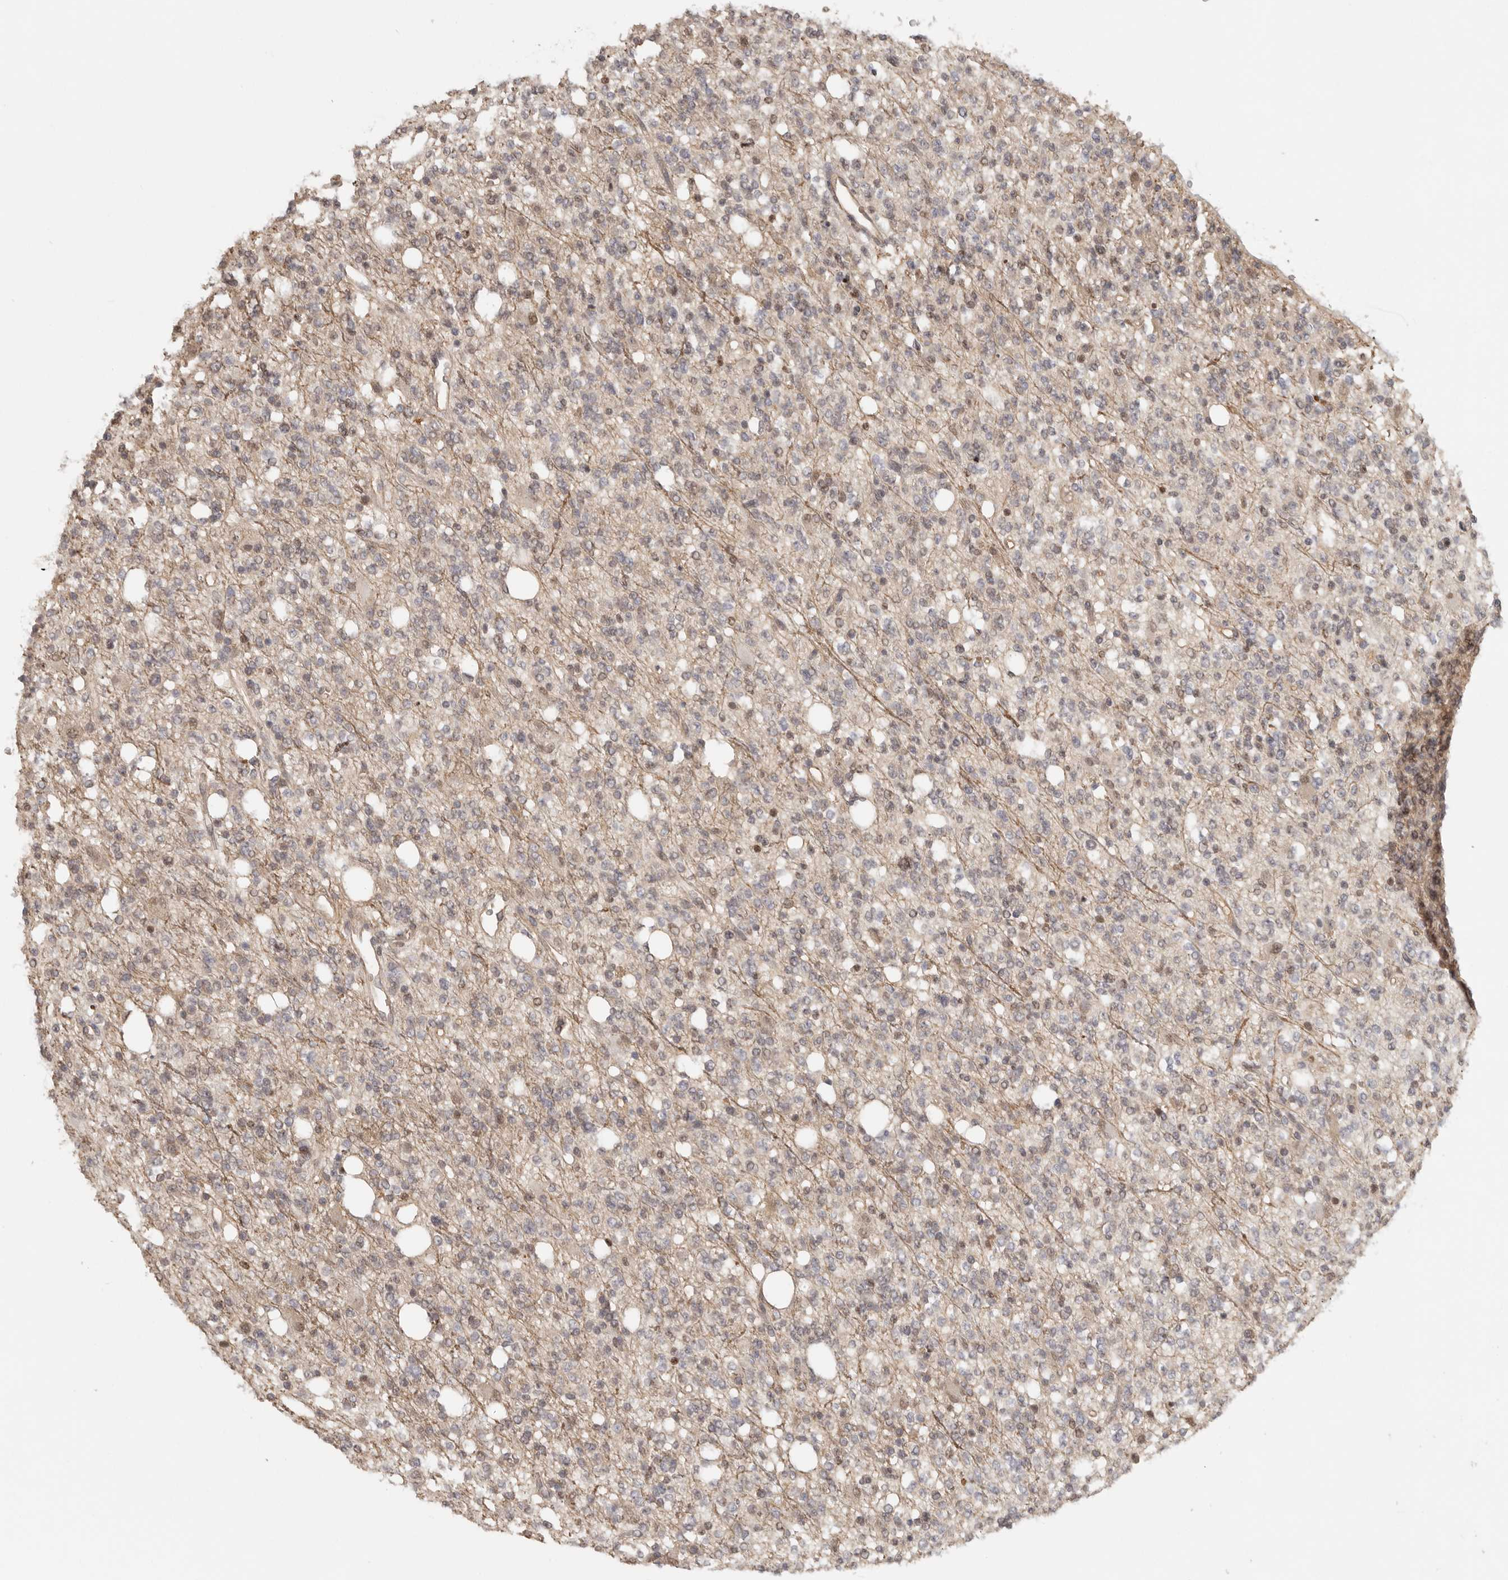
{"staining": {"intensity": "negative", "quantity": "none", "location": "none"}, "tissue": "glioma", "cell_type": "Tumor cells", "image_type": "cancer", "snomed": [{"axis": "morphology", "description": "Glioma, malignant, High grade"}, {"axis": "topography", "description": "Brain"}], "caption": "This is an immunohistochemistry (IHC) photomicrograph of human malignant glioma (high-grade). There is no positivity in tumor cells.", "gene": "PSMA5", "patient": {"sex": "female", "age": 62}}